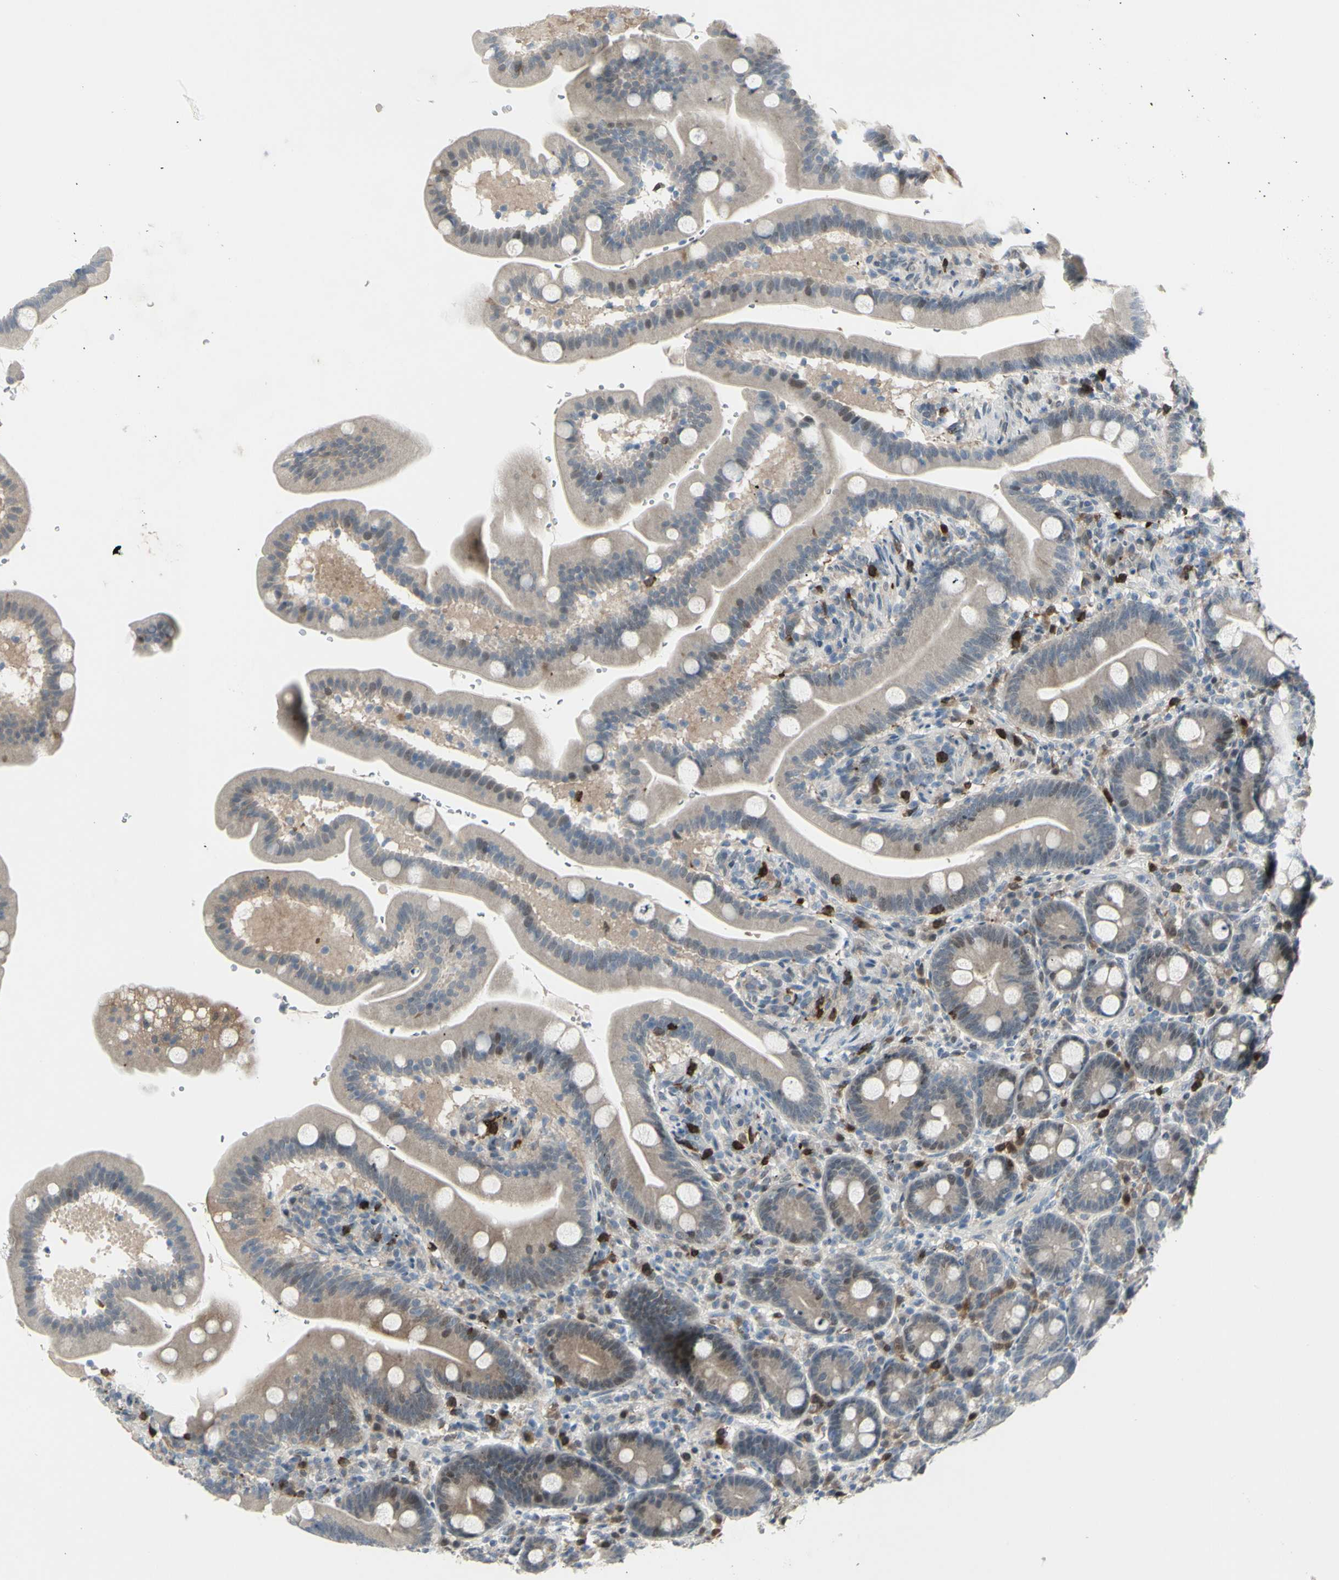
{"staining": {"intensity": "moderate", "quantity": "<25%", "location": "cytoplasmic/membranous"}, "tissue": "duodenum", "cell_type": "Glandular cells", "image_type": "normal", "snomed": [{"axis": "morphology", "description": "Normal tissue, NOS"}, {"axis": "topography", "description": "Duodenum"}], "caption": "Immunohistochemical staining of normal duodenum demonstrates low levels of moderate cytoplasmic/membranous positivity in approximately <25% of glandular cells. (Stains: DAB in brown, nuclei in blue, Microscopy: brightfield microscopy at high magnification).", "gene": "ETNK1", "patient": {"sex": "male", "age": 54}}